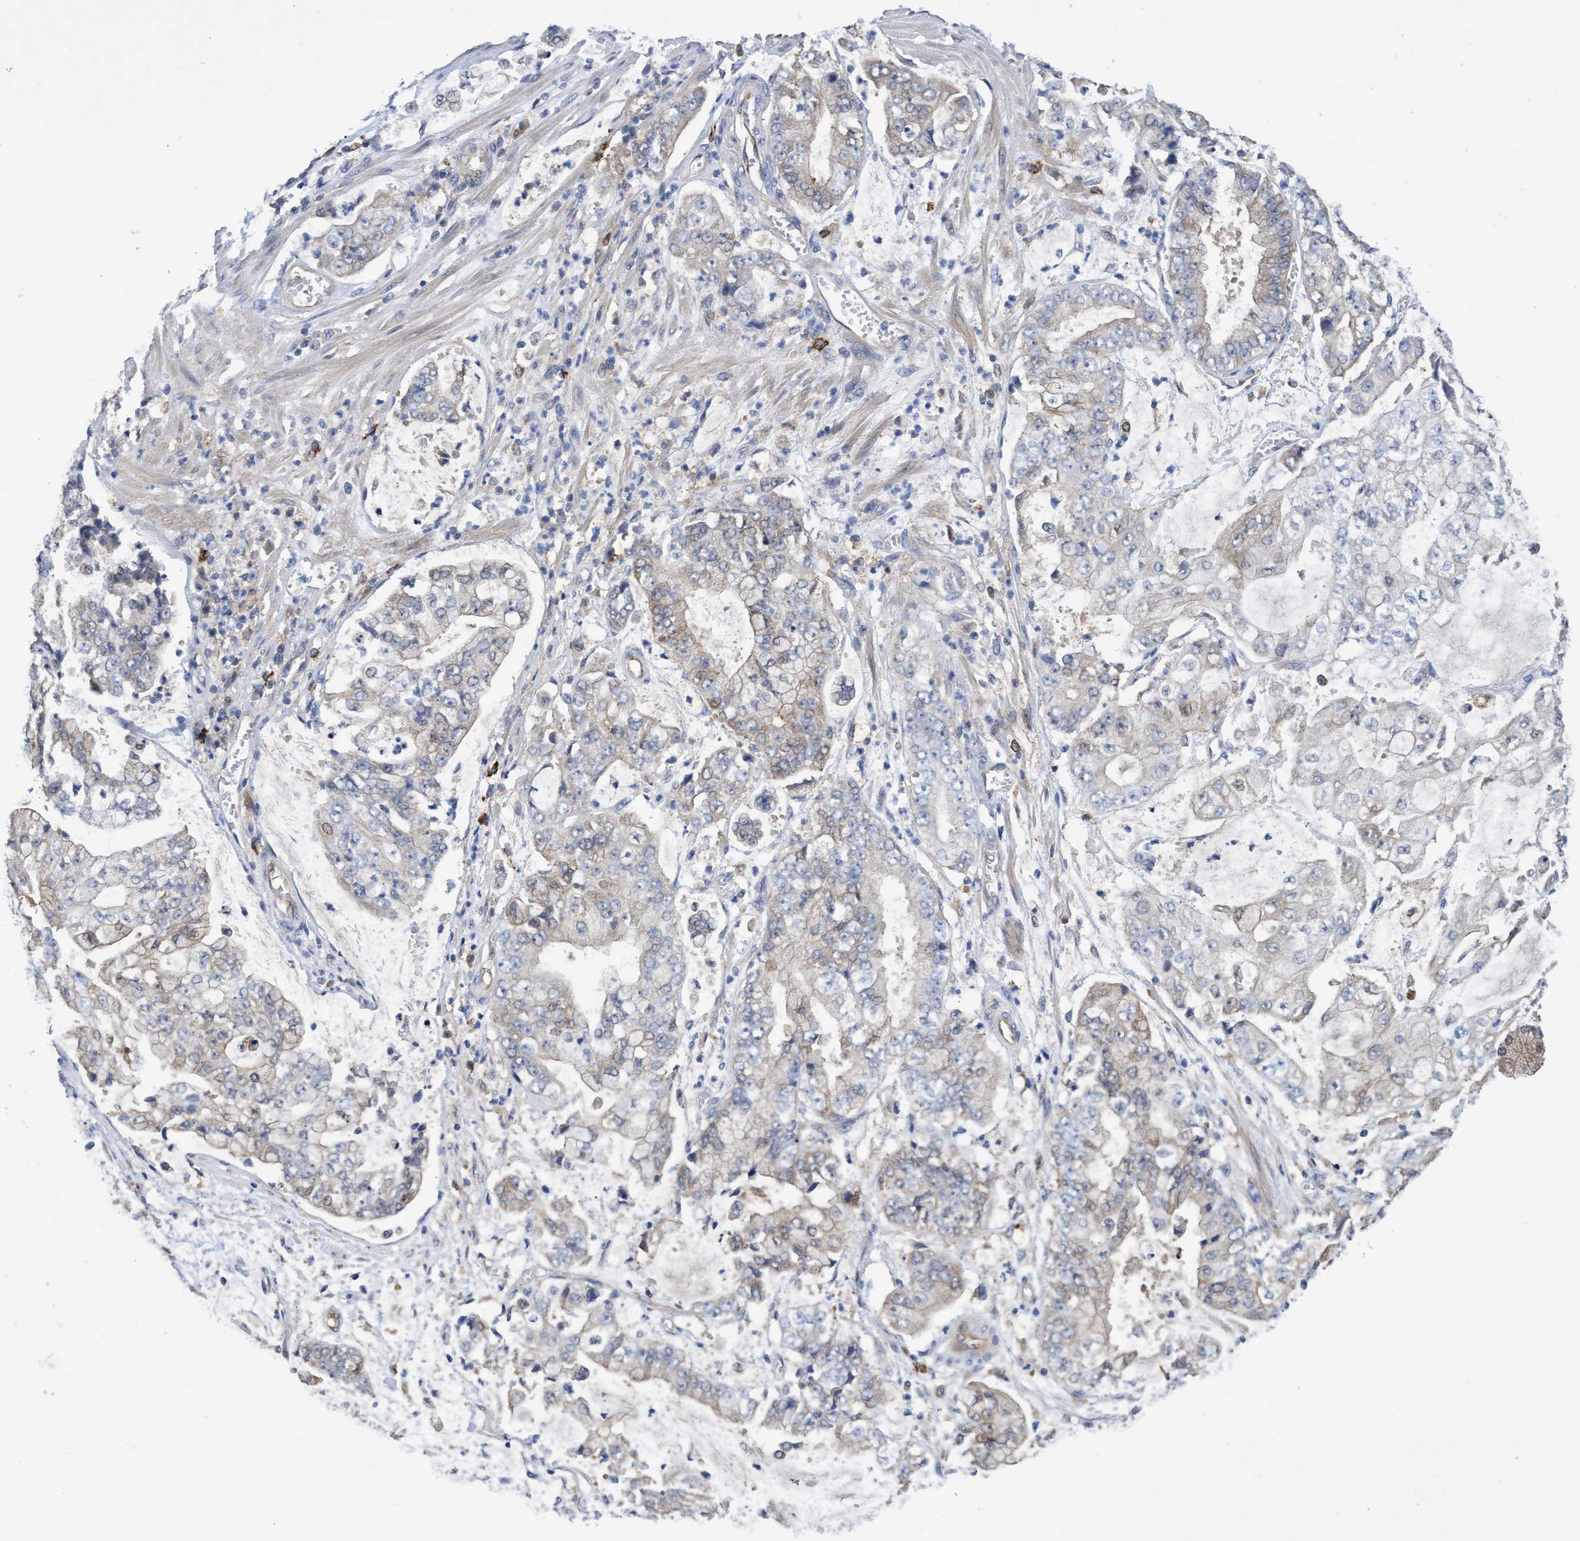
{"staining": {"intensity": "weak", "quantity": "25%-75%", "location": "cytoplasmic/membranous"}, "tissue": "stomach cancer", "cell_type": "Tumor cells", "image_type": "cancer", "snomed": [{"axis": "morphology", "description": "Adenocarcinoma, NOS"}, {"axis": "topography", "description": "Stomach"}], "caption": "High-power microscopy captured an immunohistochemistry image of stomach cancer (adenocarcinoma), revealing weak cytoplasmic/membranous staining in approximately 25%-75% of tumor cells. (DAB = brown stain, brightfield microscopy at high magnification).", "gene": "PNPO", "patient": {"sex": "male", "age": 76}}